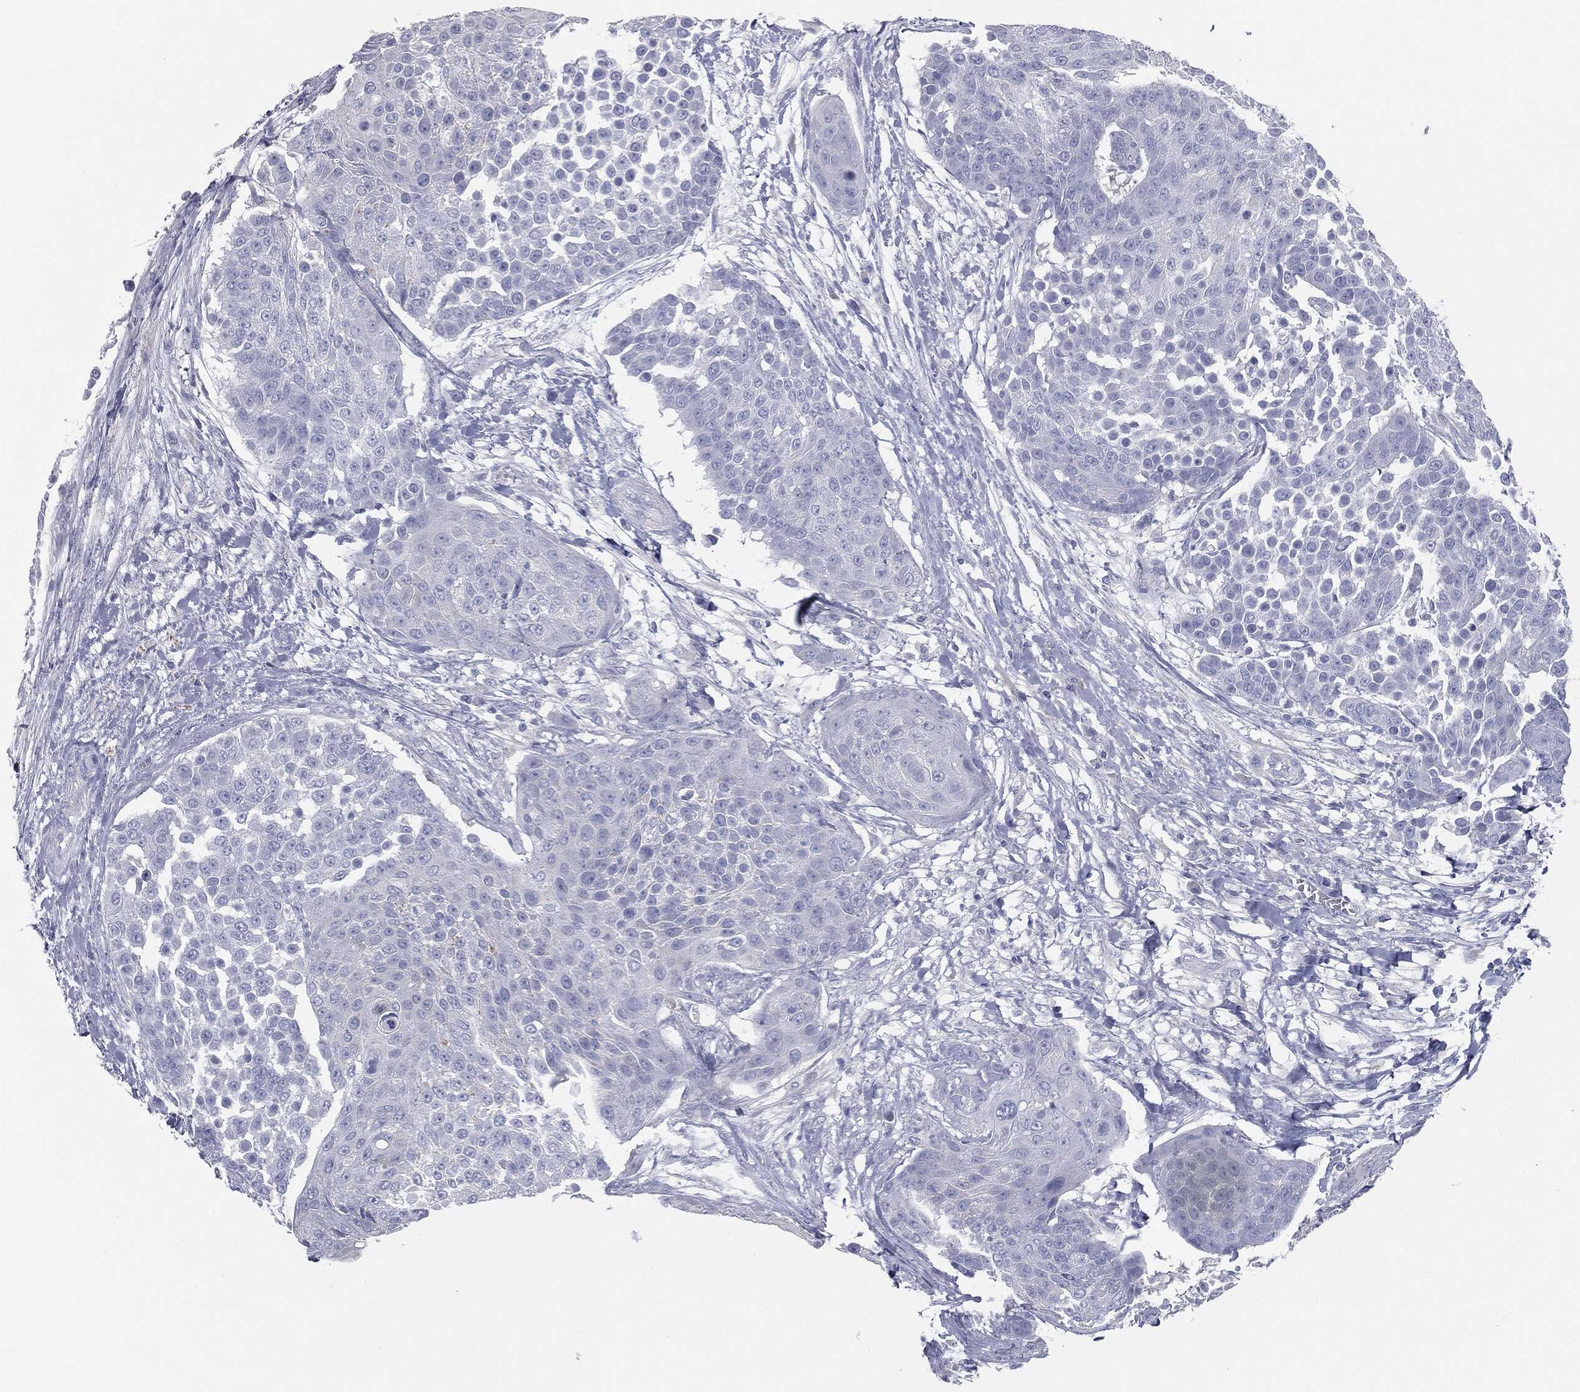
{"staining": {"intensity": "negative", "quantity": "none", "location": "none"}, "tissue": "urothelial cancer", "cell_type": "Tumor cells", "image_type": "cancer", "snomed": [{"axis": "morphology", "description": "Urothelial carcinoma, High grade"}, {"axis": "topography", "description": "Urinary bladder"}], "caption": "There is no significant expression in tumor cells of urothelial carcinoma (high-grade).", "gene": "CAV3", "patient": {"sex": "female", "age": 63}}